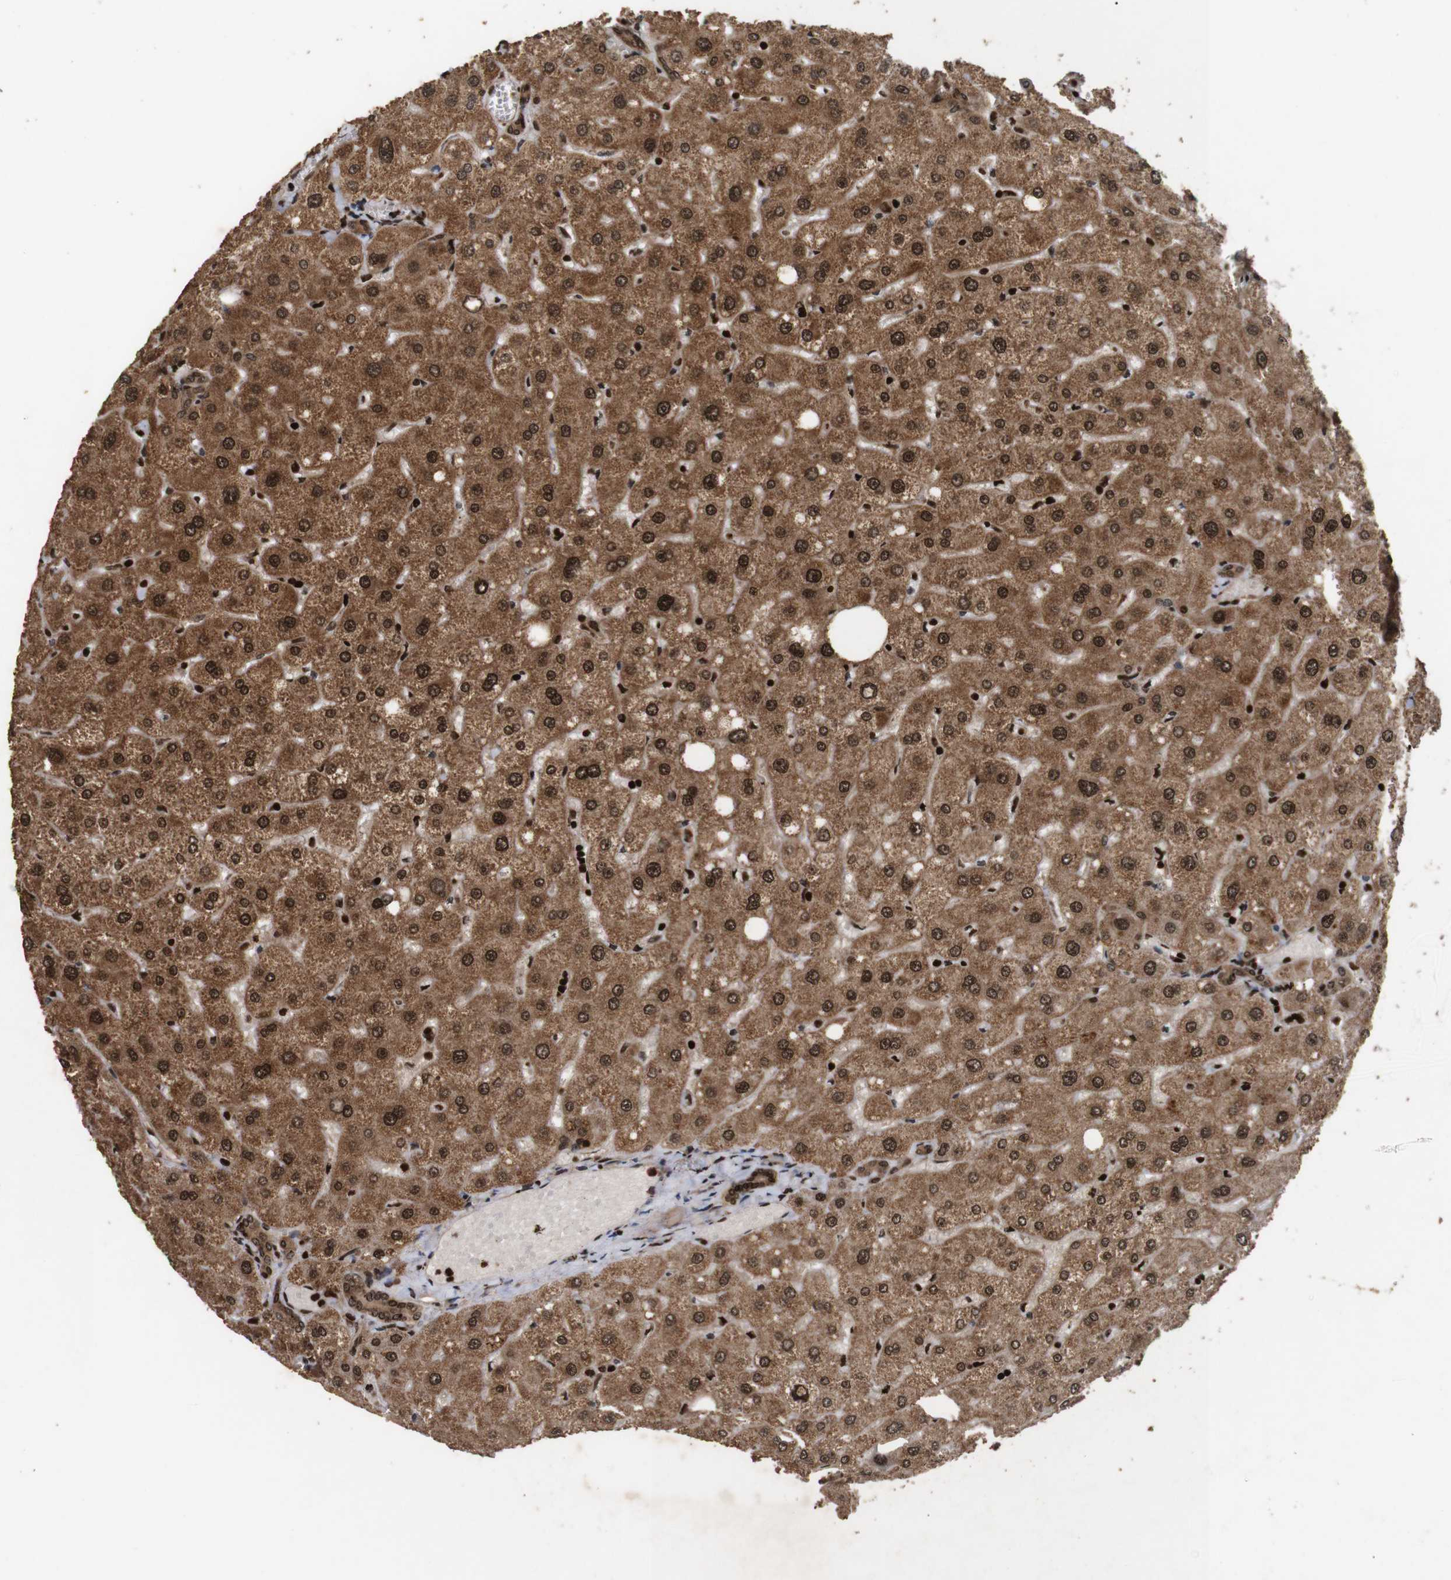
{"staining": {"intensity": "moderate", "quantity": ">75%", "location": "cytoplasmic/membranous,nuclear"}, "tissue": "liver", "cell_type": "Cholangiocytes", "image_type": "normal", "snomed": [{"axis": "morphology", "description": "Normal tissue, NOS"}, {"axis": "topography", "description": "Liver"}], "caption": "Benign liver displays moderate cytoplasmic/membranous,nuclear expression in approximately >75% of cholangiocytes, visualized by immunohistochemistry.", "gene": "KIF23", "patient": {"sex": "male", "age": 73}}